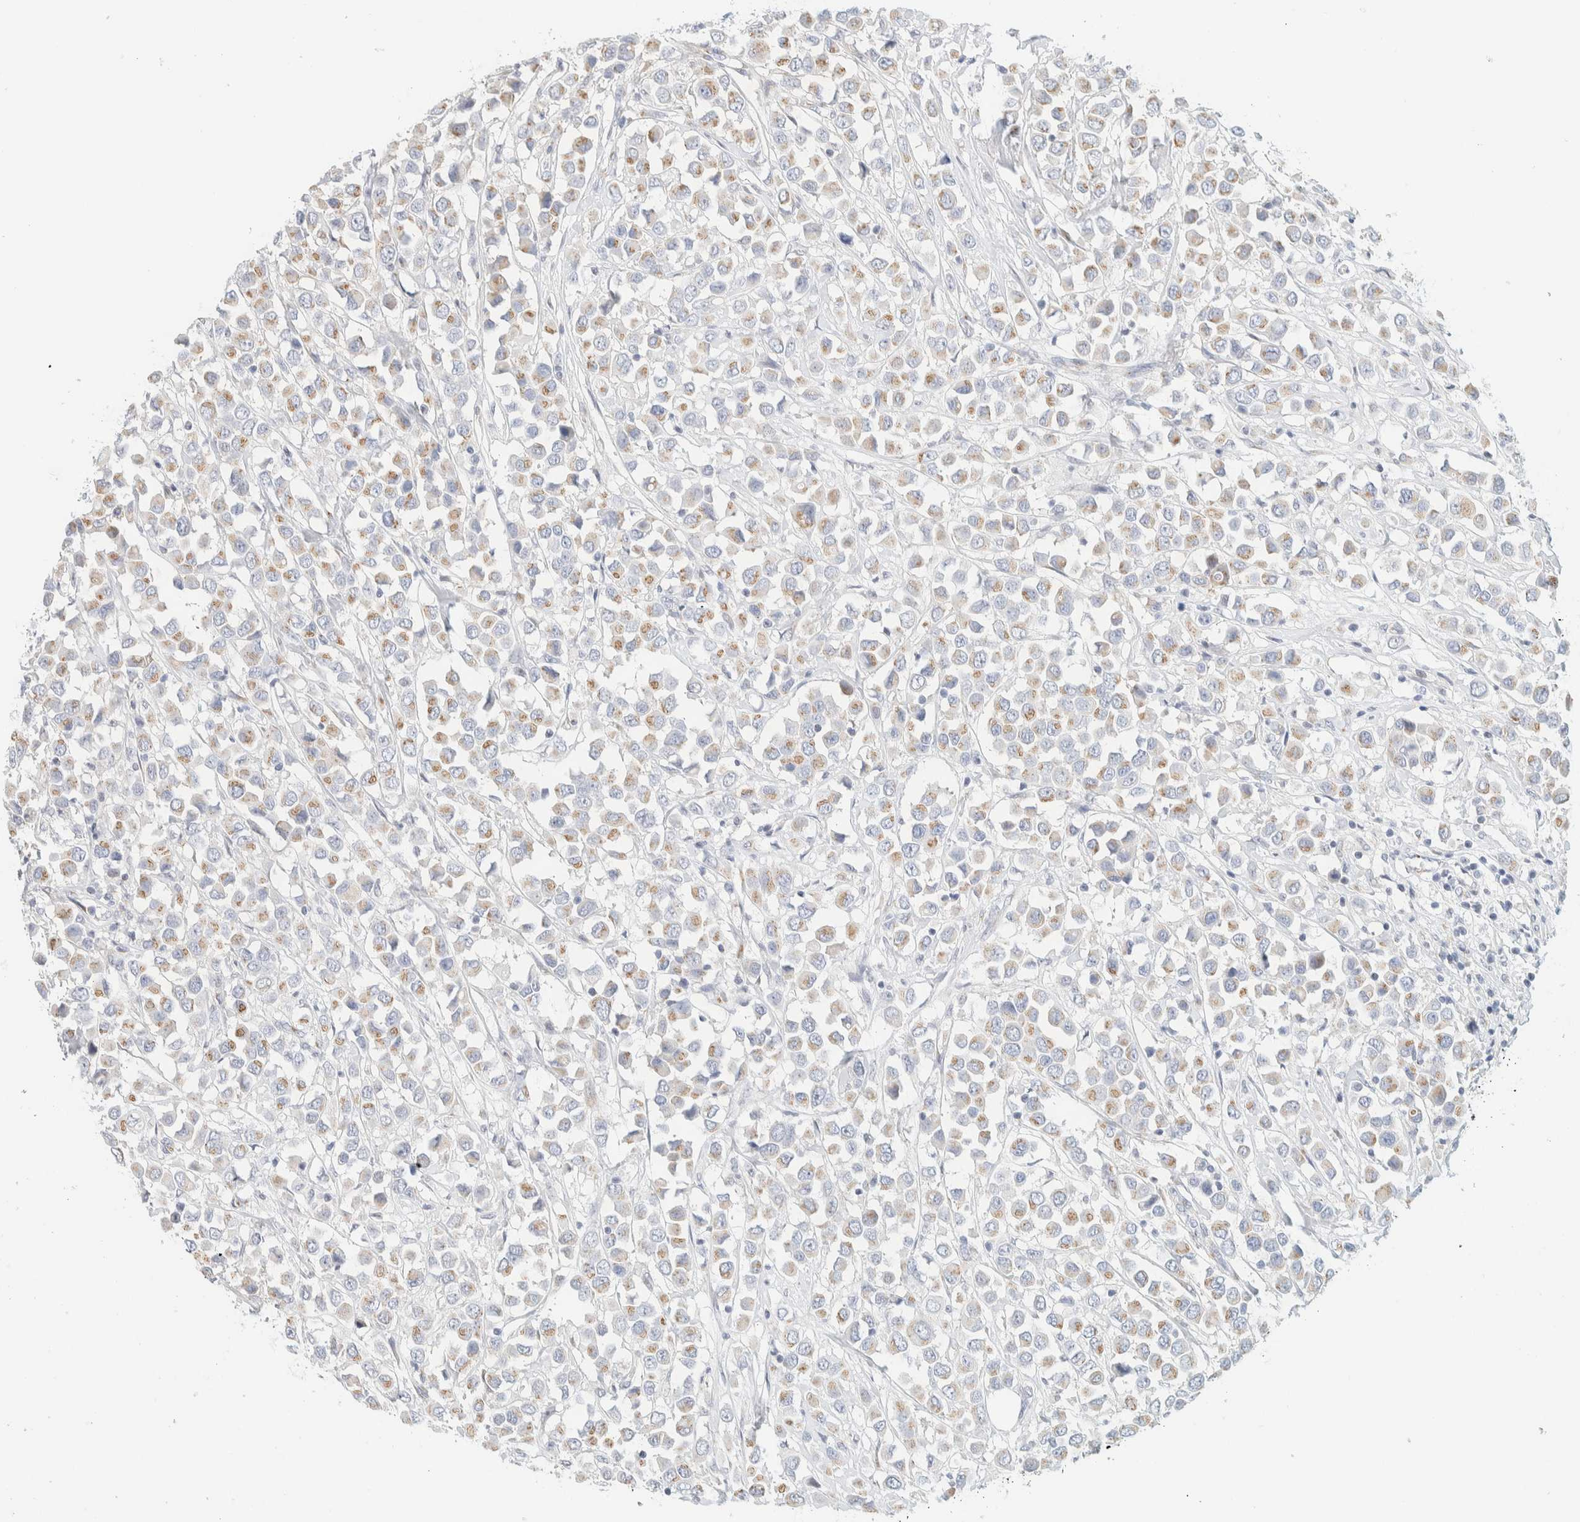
{"staining": {"intensity": "moderate", "quantity": ">75%", "location": "cytoplasmic/membranous"}, "tissue": "breast cancer", "cell_type": "Tumor cells", "image_type": "cancer", "snomed": [{"axis": "morphology", "description": "Duct carcinoma"}, {"axis": "topography", "description": "Breast"}], "caption": "DAB (3,3'-diaminobenzidine) immunohistochemical staining of breast cancer exhibits moderate cytoplasmic/membranous protein expression in about >75% of tumor cells. (Stains: DAB (3,3'-diaminobenzidine) in brown, nuclei in blue, Microscopy: brightfield microscopy at high magnification).", "gene": "SPNS3", "patient": {"sex": "female", "age": 61}}